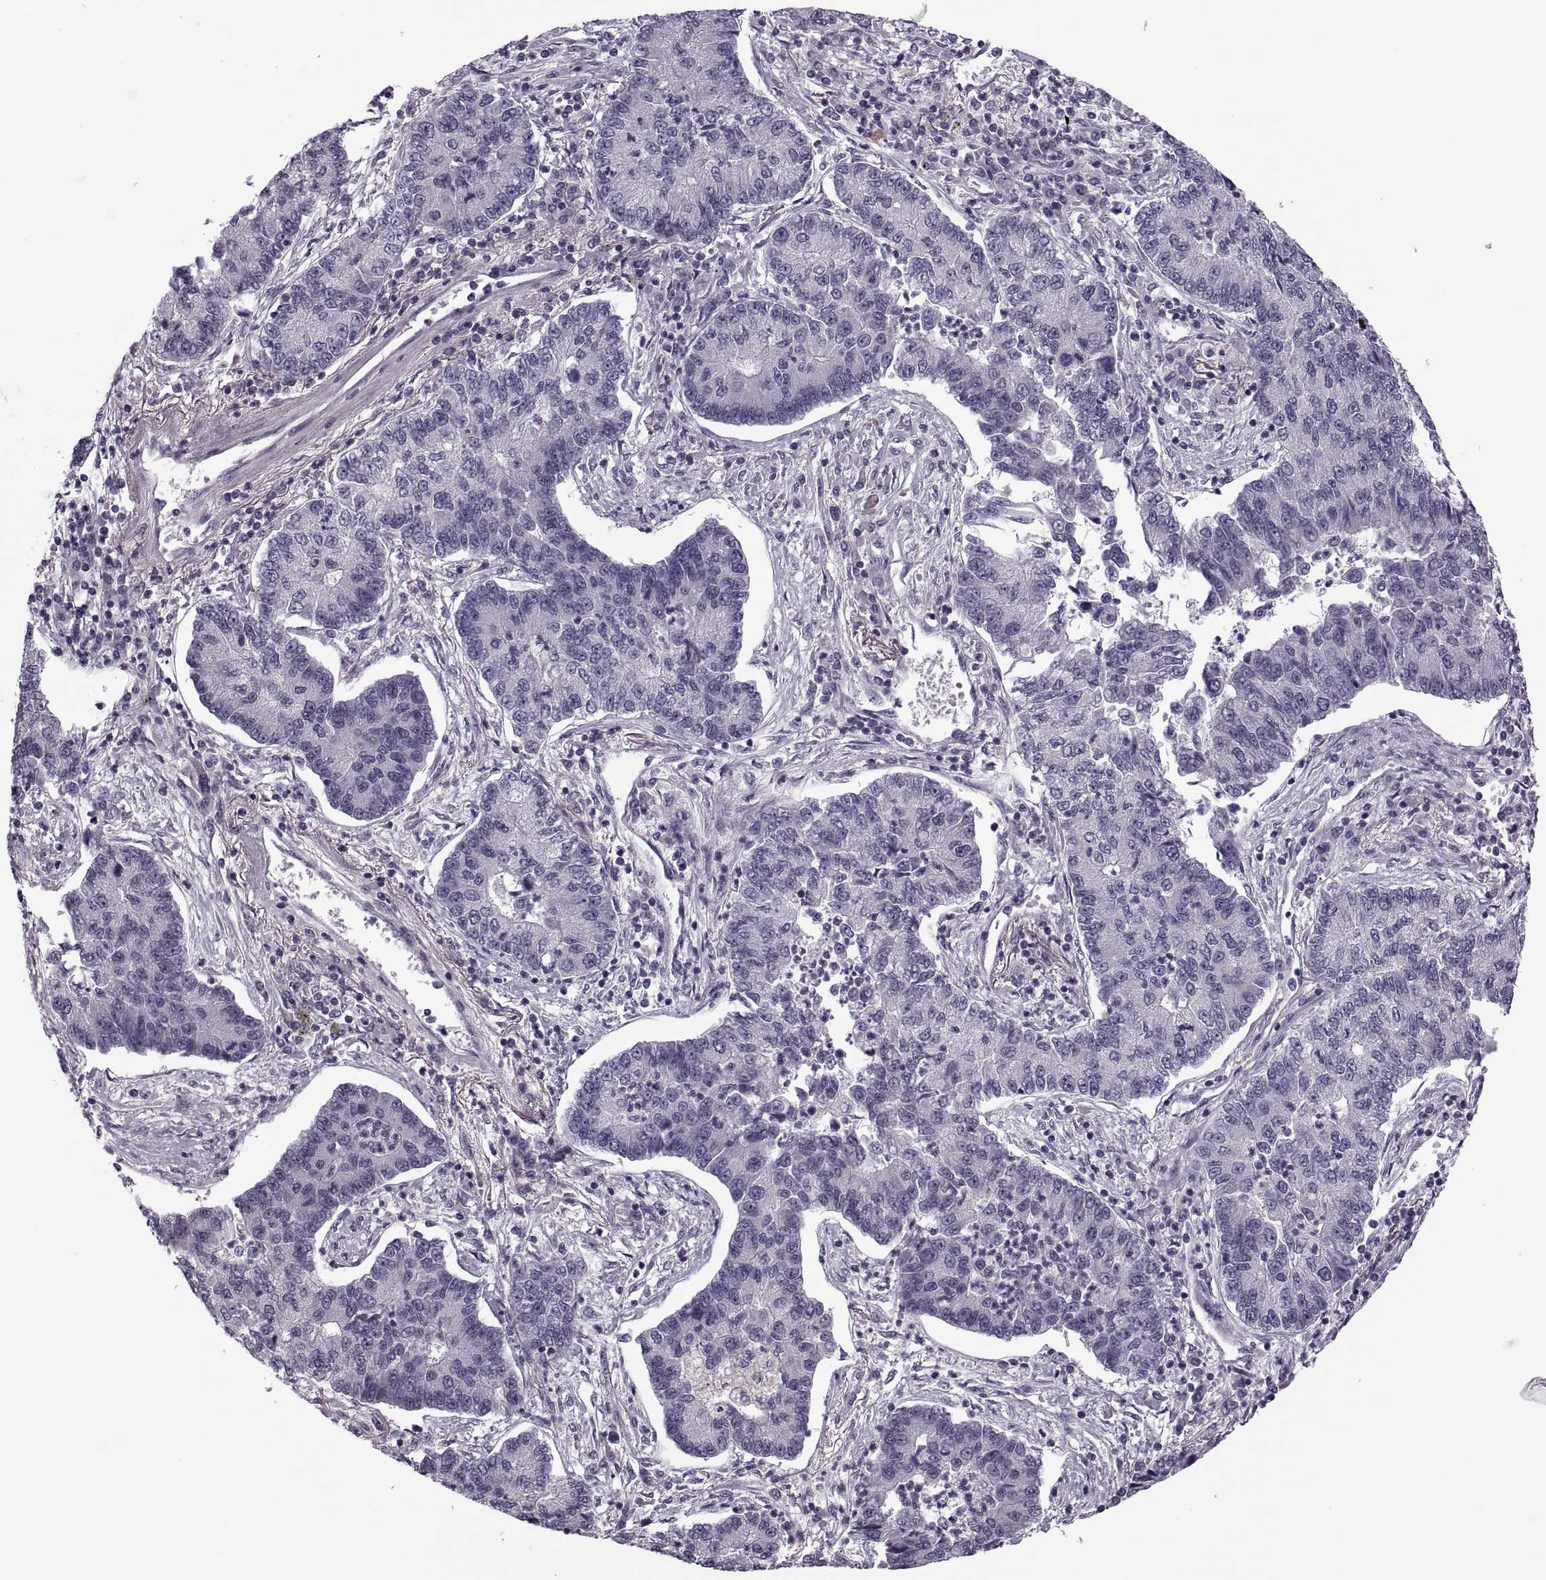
{"staining": {"intensity": "negative", "quantity": "none", "location": "none"}, "tissue": "lung cancer", "cell_type": "Tumor cells", "image_type": "cancer", "snomed": [{"axis": "morphology", "description": "Adenocarcinoma, NOS"}, {"axis": "topography", "description": "Lung"}], "caption": "Tumor cells are negative for protein expression in human lung cancer (adenocarcinoma).", "gene": "PRSS54", "patient": {"sex": "female", "age": 57}}